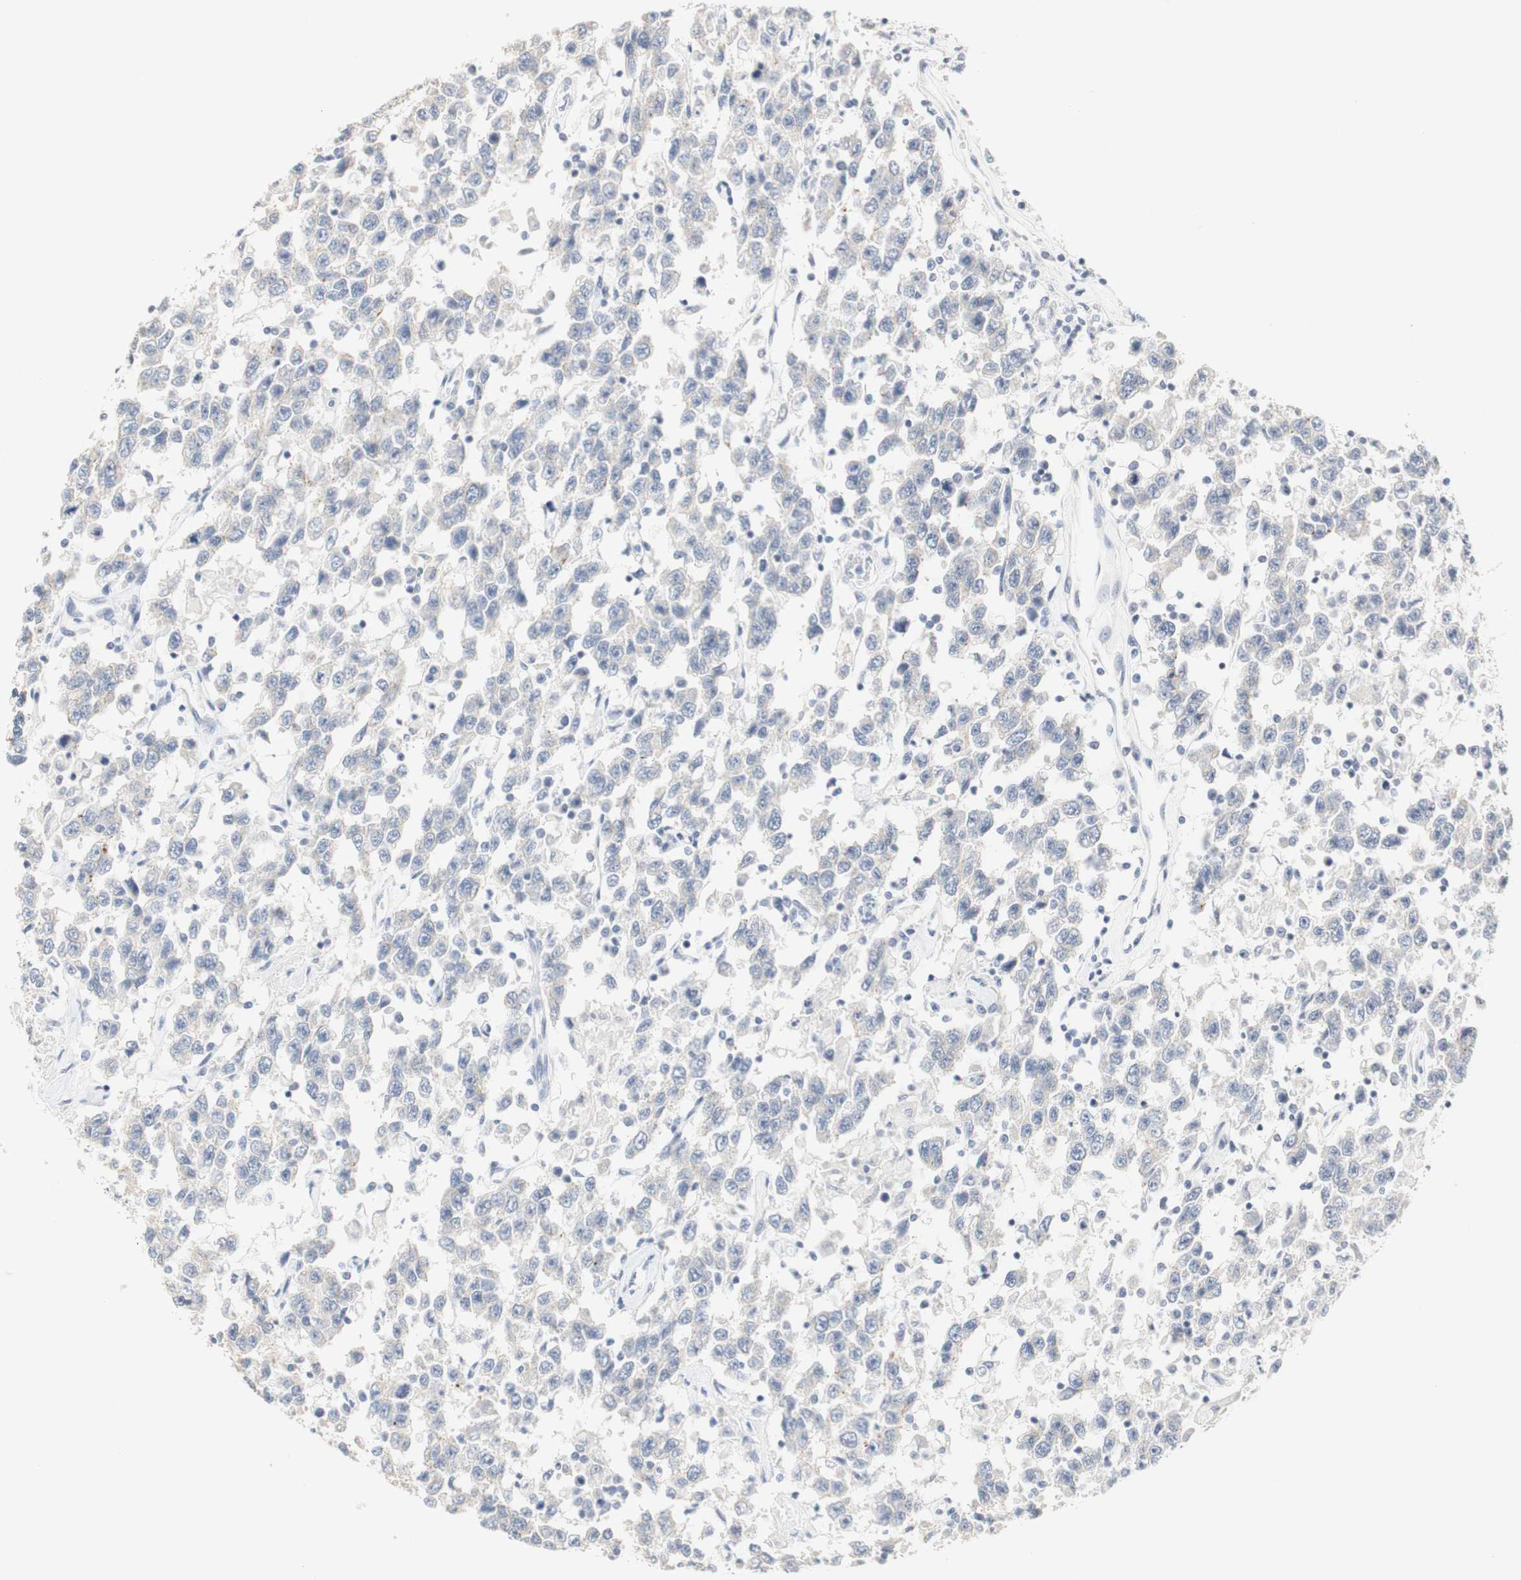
{"staining": {"intensity": "weak", "quantity": "25%-75%", "location": "cytoplasmic/membranous"}, "tissue": "testis cancer", "cell_type": "Tumor cells", "image_type": "cancer", "snomed": [{"axis": "morphology", "description": "Seminoma, NOS"}, {"axis": "topography", "description": "Testis"}], "caption": "IHC (DAB (3,3'-diaminobenzidine)) staining of human testis cancer demonstrates weak cytoplasmic/membranous protein expression in approximately 25%-75% of tumor cells. (Stains: DAB in brown, nuclei in blue, Microscopy: brightfield microscopy at high magnification).", "gene": "DSC2", "patient": {"sex": "male", "age": 41}}